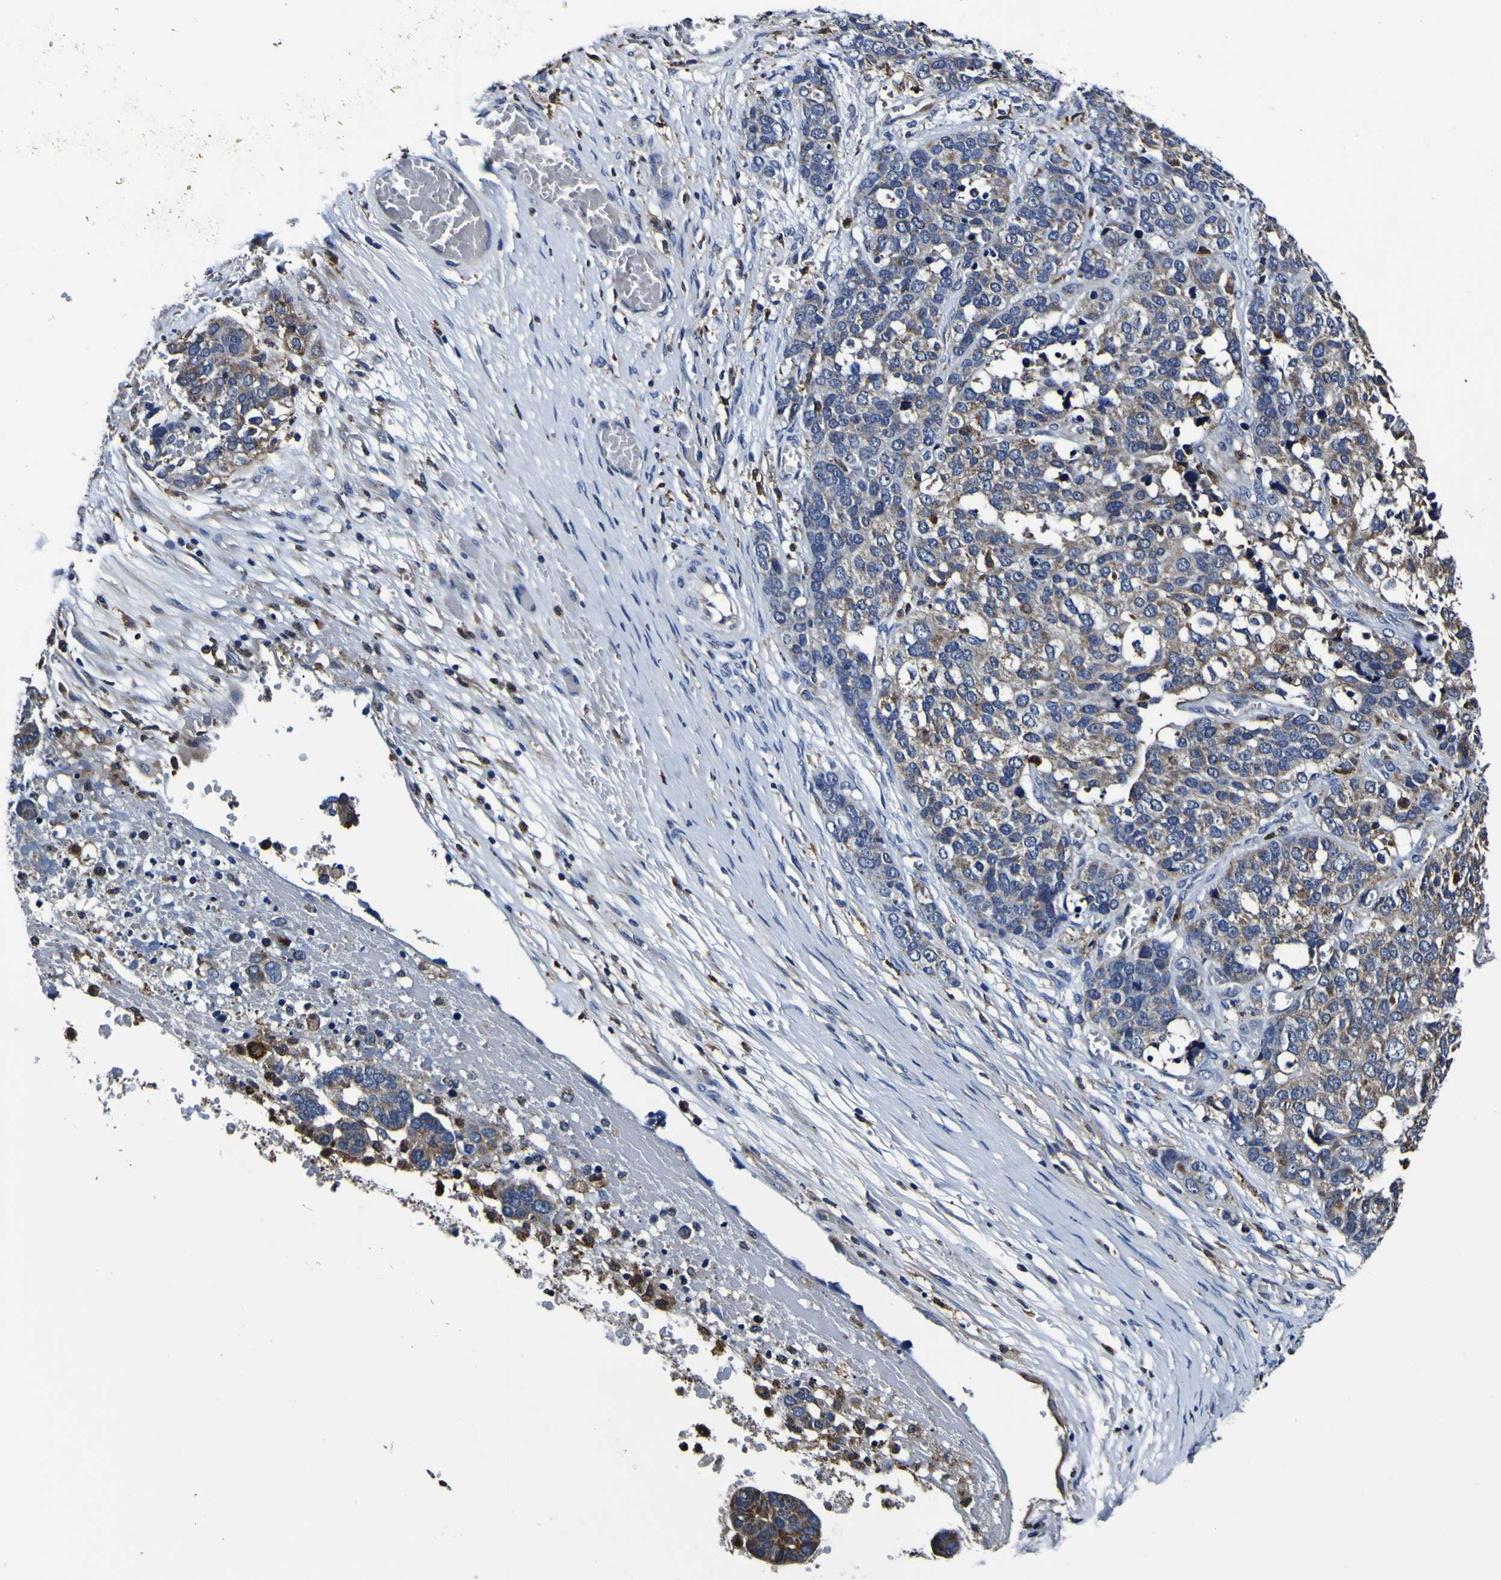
{"staining": {"intensity": "weak", "quantity": "25%-75%", "location": "cytoplasmic/membranous"}, "tissue": "ovarian cancer", "cell_type": "Tumor cells", "image_type": "cancer", "snomed": [{"axis": "morphology", "description": "Cystadenocarcinoma, serous, NOS"}, {"axis": "topography", "description": "Ovary"}], "caption": "Brown immunohistochemical staining in ovarian cancer demonstrates weak cytoplasmic/membranous expression in about 25%-75% of tumor cells.", "gene": "GPX1", "patient": {"sex": "female", "age": 44}}